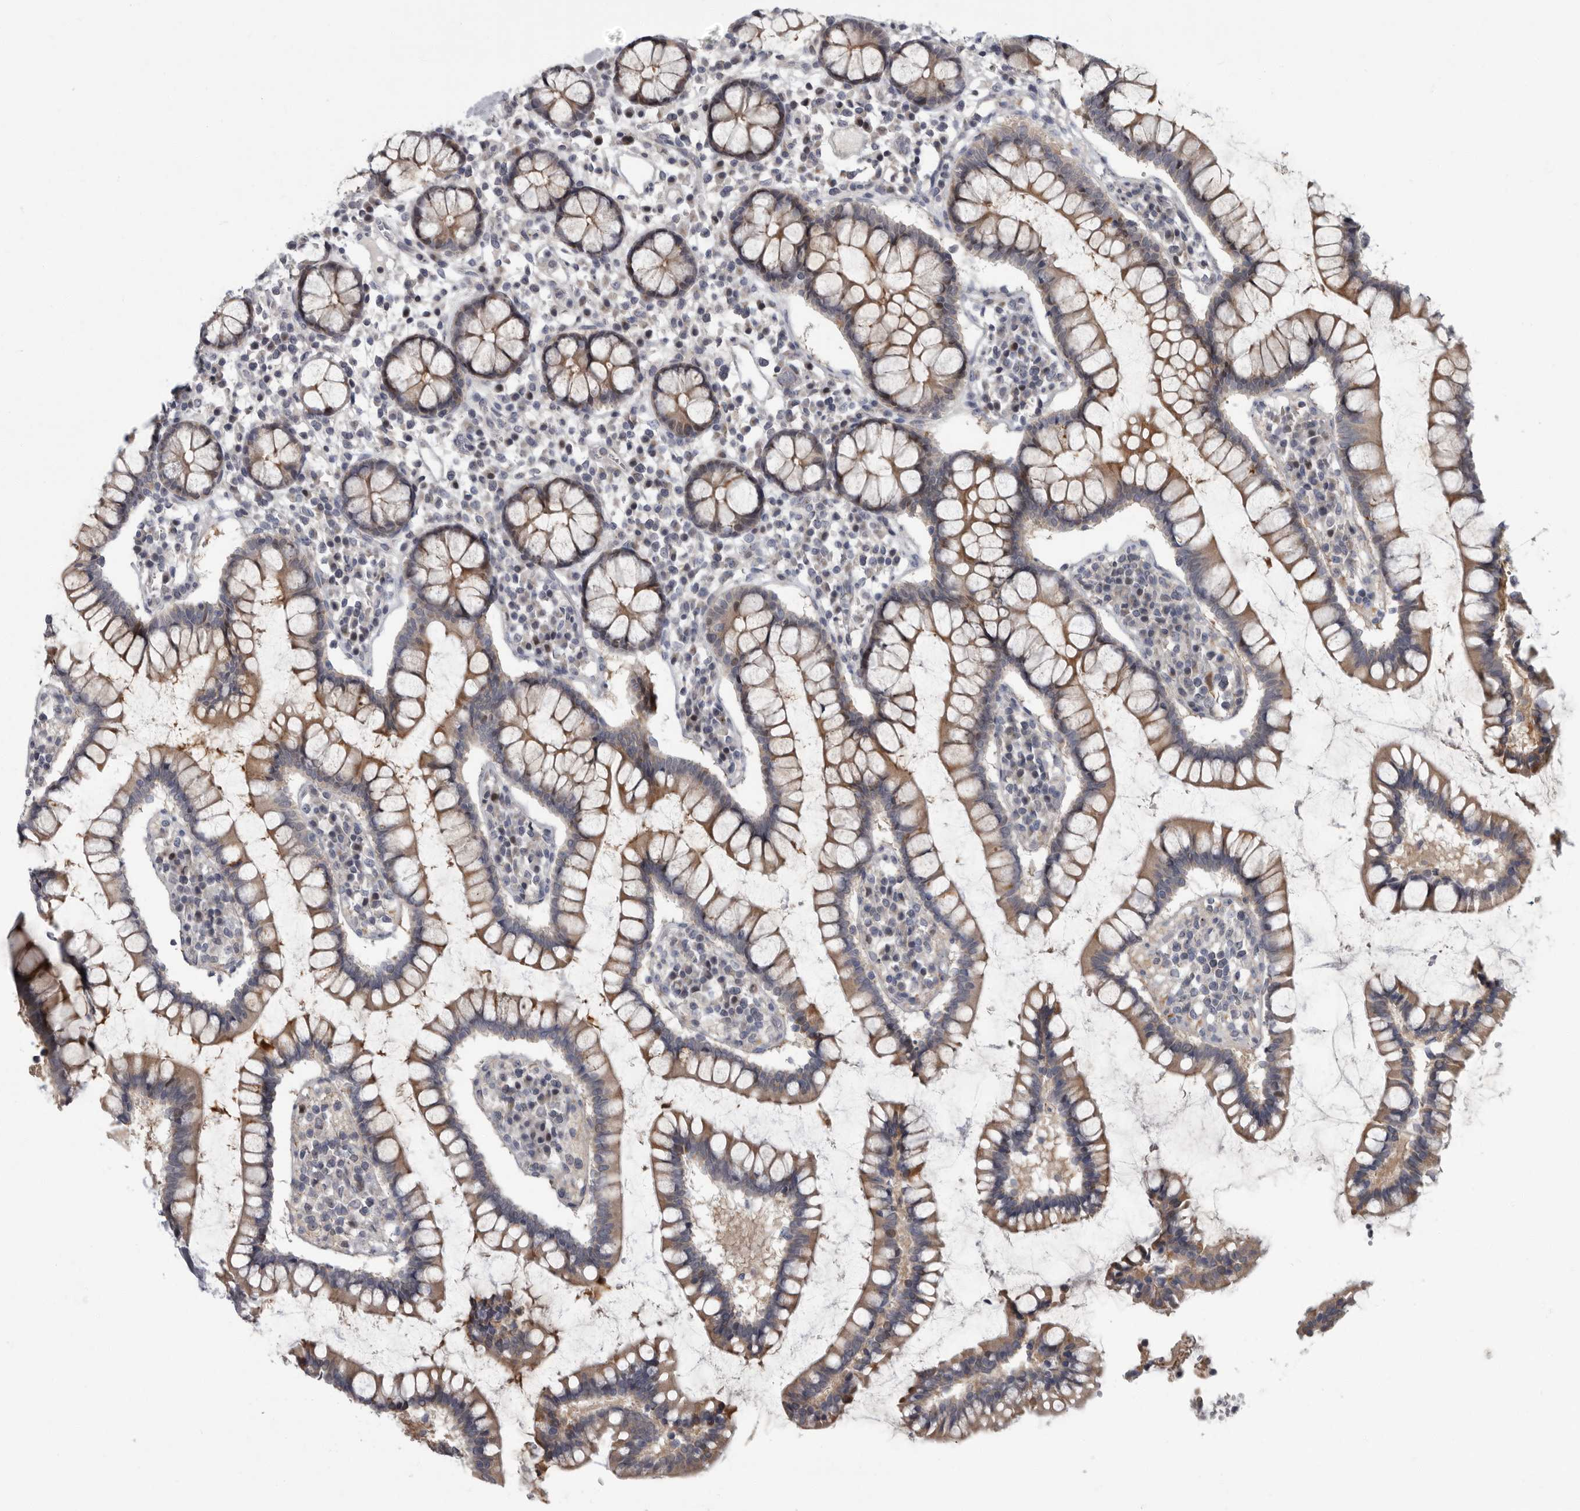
{"staining": {"intensity": "weak", "quantity": ">75%", "location": "cytoplasmic/membranous"}, "tissue": "colon", "cell_type": "Endothelial cells", "image_type": "normal", "snomed": [{"axis": "morphology", "description": "Normal tissue, NOS"}, {"axis": "topography", "description": "Colon"}], "caption": "Immunohistochemical staining of benign human colon shows >75% levels of weak cytoplasmic/membranous protein staining in approximately >75% of endothelial cells. (DAB (3,3'-diaminobenzidine) IHC with brightfield microscopy, high magnification).", "gene": "PDE7A", "patient": {"sex": "female", "age": 79}}